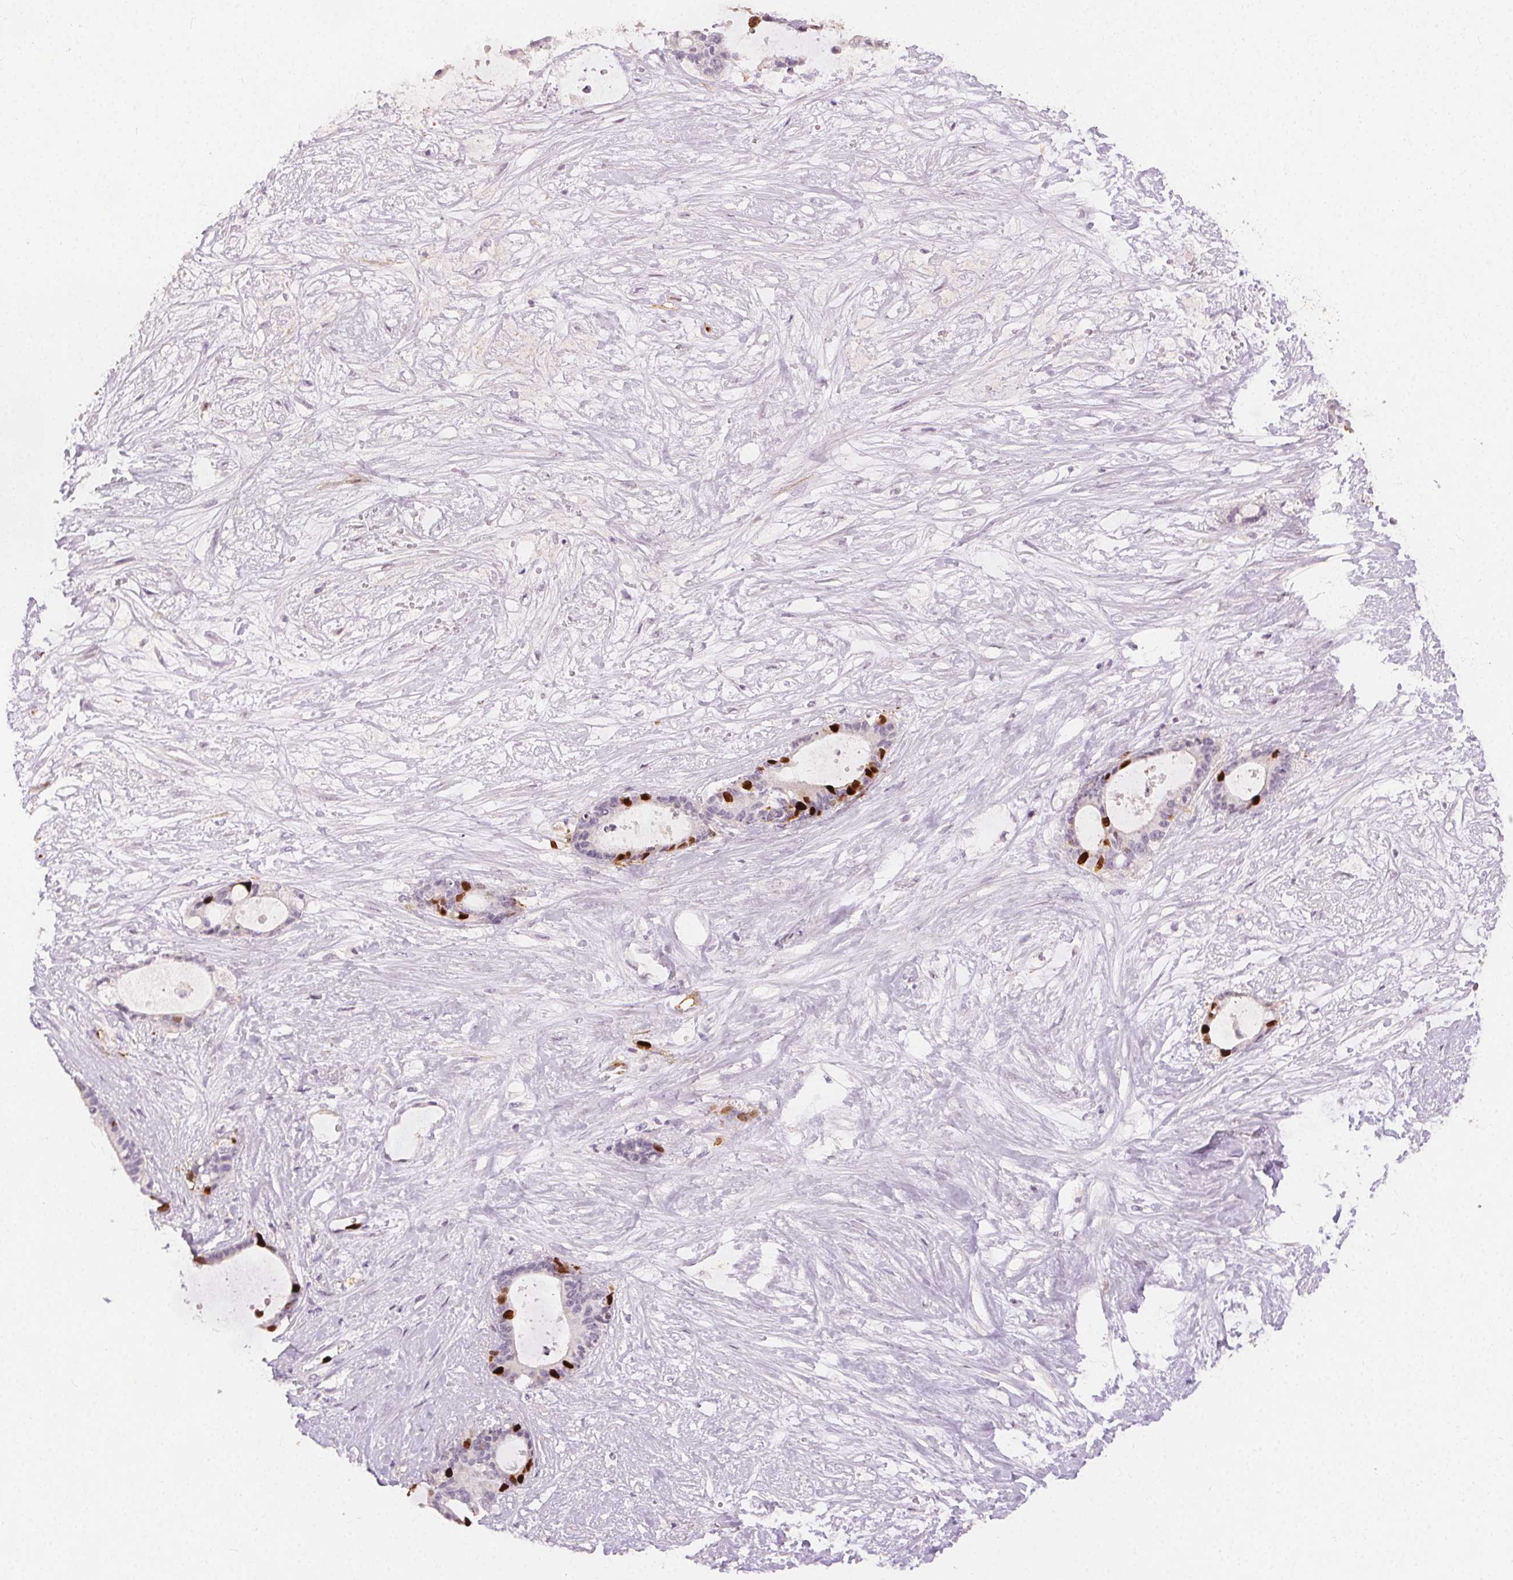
{"staining": {"intensity": "strong", "quantity": "<25%", "location": "nuclear"}, "tissue": "liver cancer", "cell_type": "Tumor cells", "image_type": "cancer", "snomed": [{"axis": "morphology", "description": "Normal tissue, NOS"}, {"axis": "morphology", "description": "Cholangiocarcinoma"}, {"axis": "topography", "description": "Liver"}, {"axis": "topography", "description": "Peripheral nerve tissue"}], "caption": "Strong nuclear protein staining is appreciated in about <25% of tumor cells in liver cancer. (Brightfield microscopy of DAB IHC at high magnification).", "gene": "ANLN", "patient": {"sex": "female", "age": 73}}